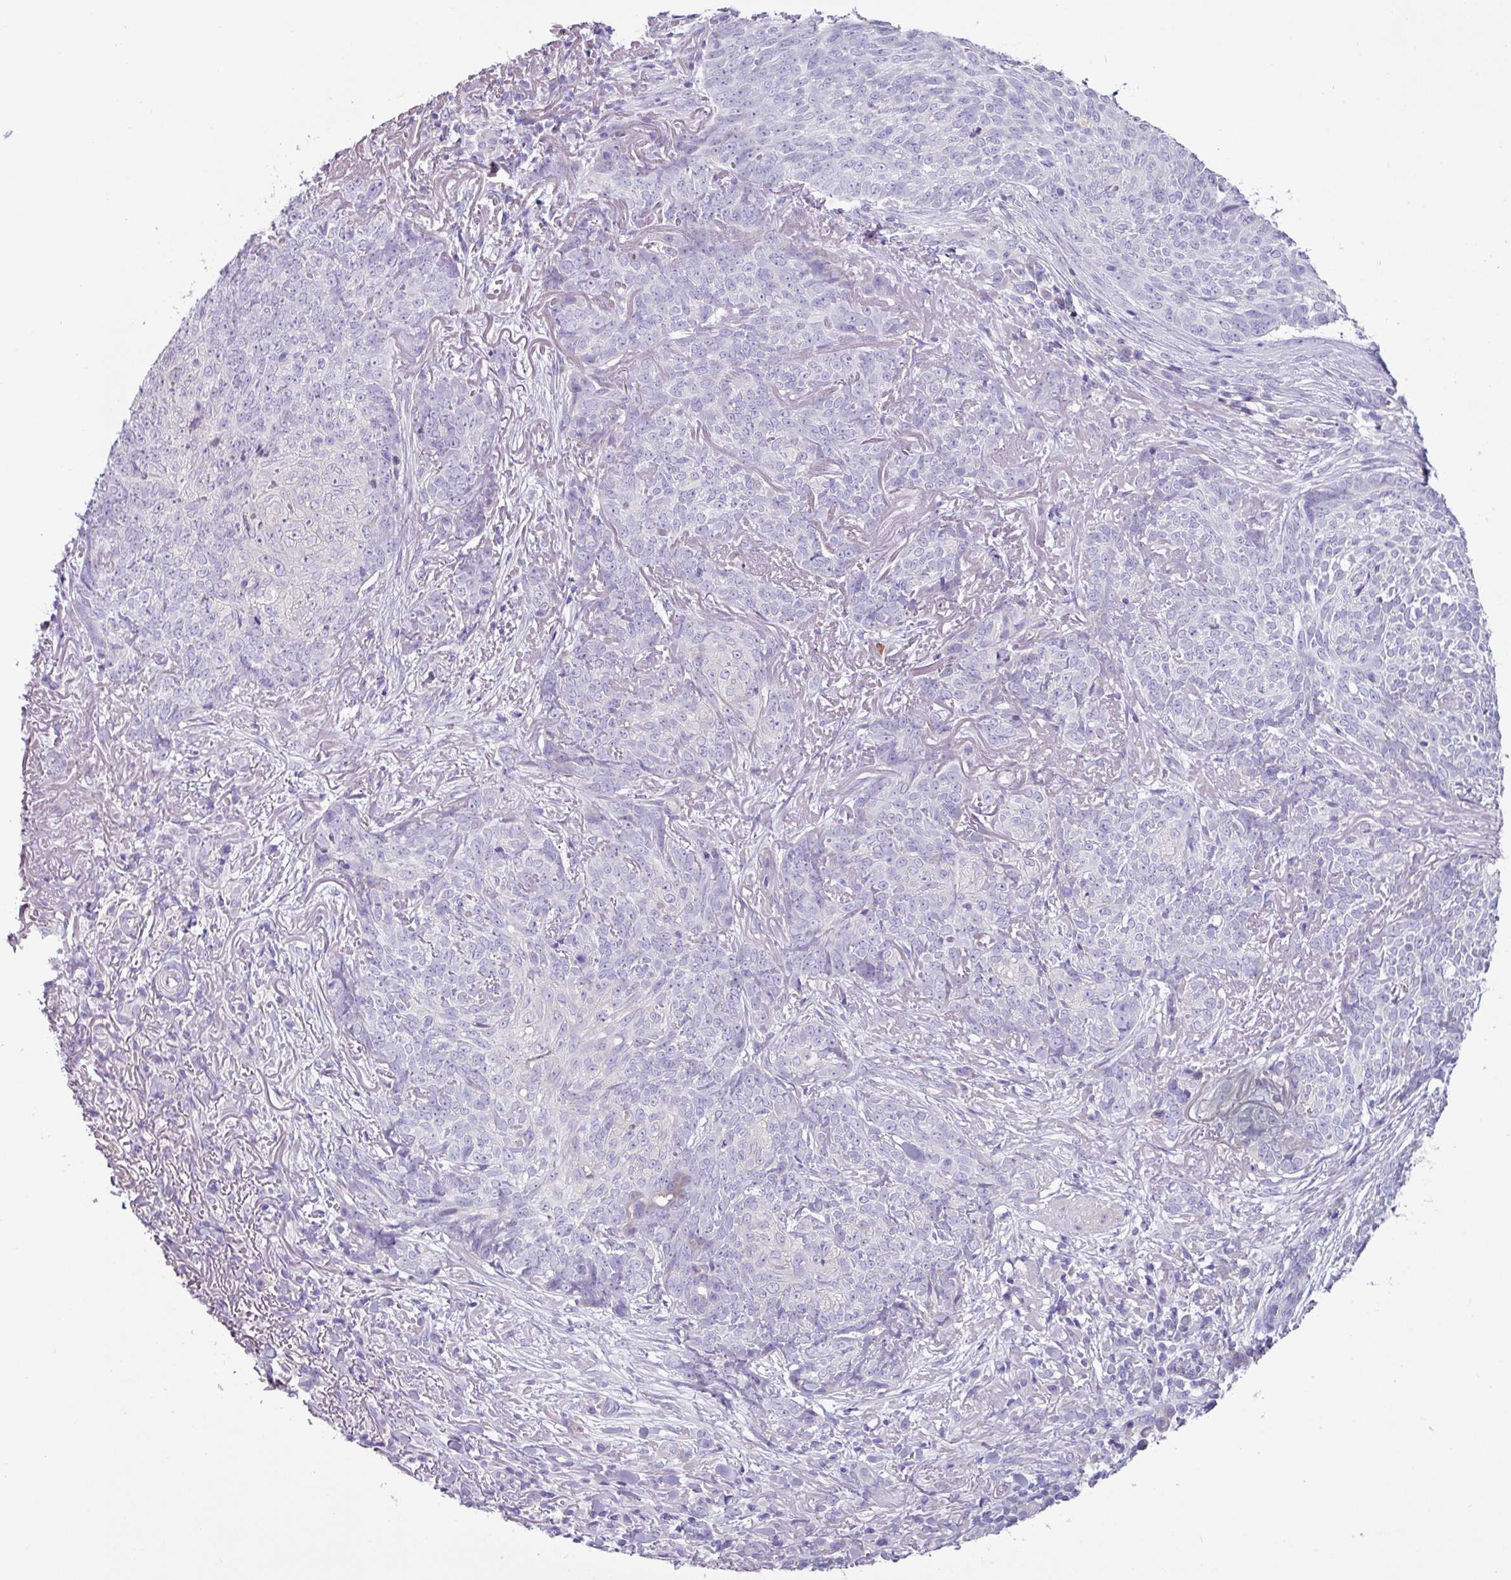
{"staining": {"intensity": "negative", "quantity": "none", "location": "none"}, "tissue": "skin cancer", "cell_type": "Tumor cells", "image_type": "cancer", "snomed": [{"axis": "morphology", "description": "Basal cell carcinoma"}, {"axis": "topography", "description": "Skin"}, {"axis": "topography", "description": "Skin of face"}], "caption": "Immunohistochemical staining of human basal cell carcinoma (skin) shows no significant positivity in tumor cells.", "gene": "RGS16", "patient": {"sex": "female", "age": 95}}